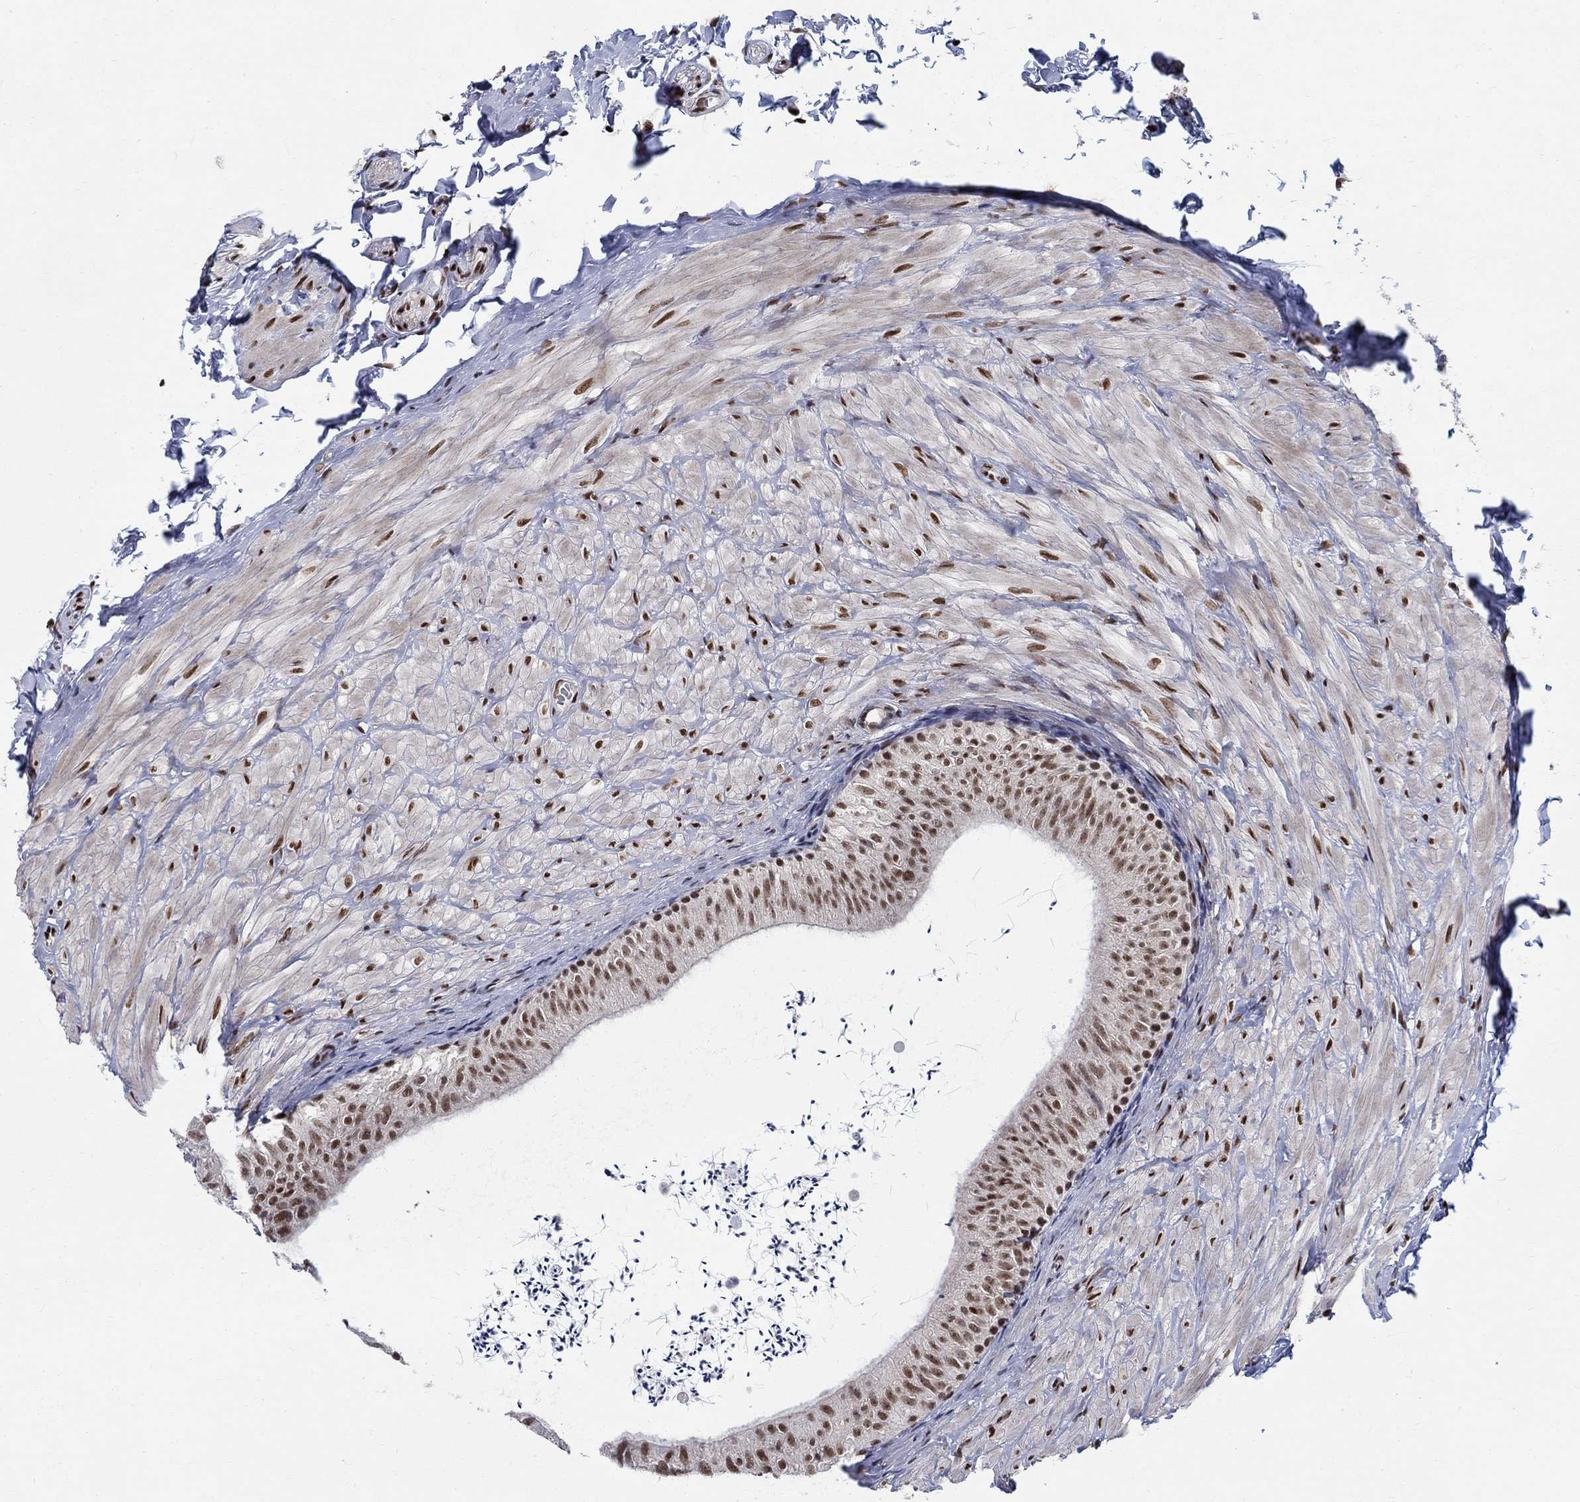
{"staining": {"intensity": "moderate", "quantity": ">75%", "location": "nuclear"}, "tissue": "epididymis", "cell_type": "Glandular cells", "image_type": "normal", "snomed": [{"axis": "morphology", "description": "Normal tissue, NOS"}, {"axis": "topography", "description": "Epididymis"}], "caption": "DAB immunohistochemical staining of normal human epididymis shows moderate nuclear protein positivity in approximately >75% of glandular cells. (brown staining indicates protein expression, while blue staining denotes nuclei).", "gene": "FBXO16", "patient": {"sex": "male", "age": 32}}